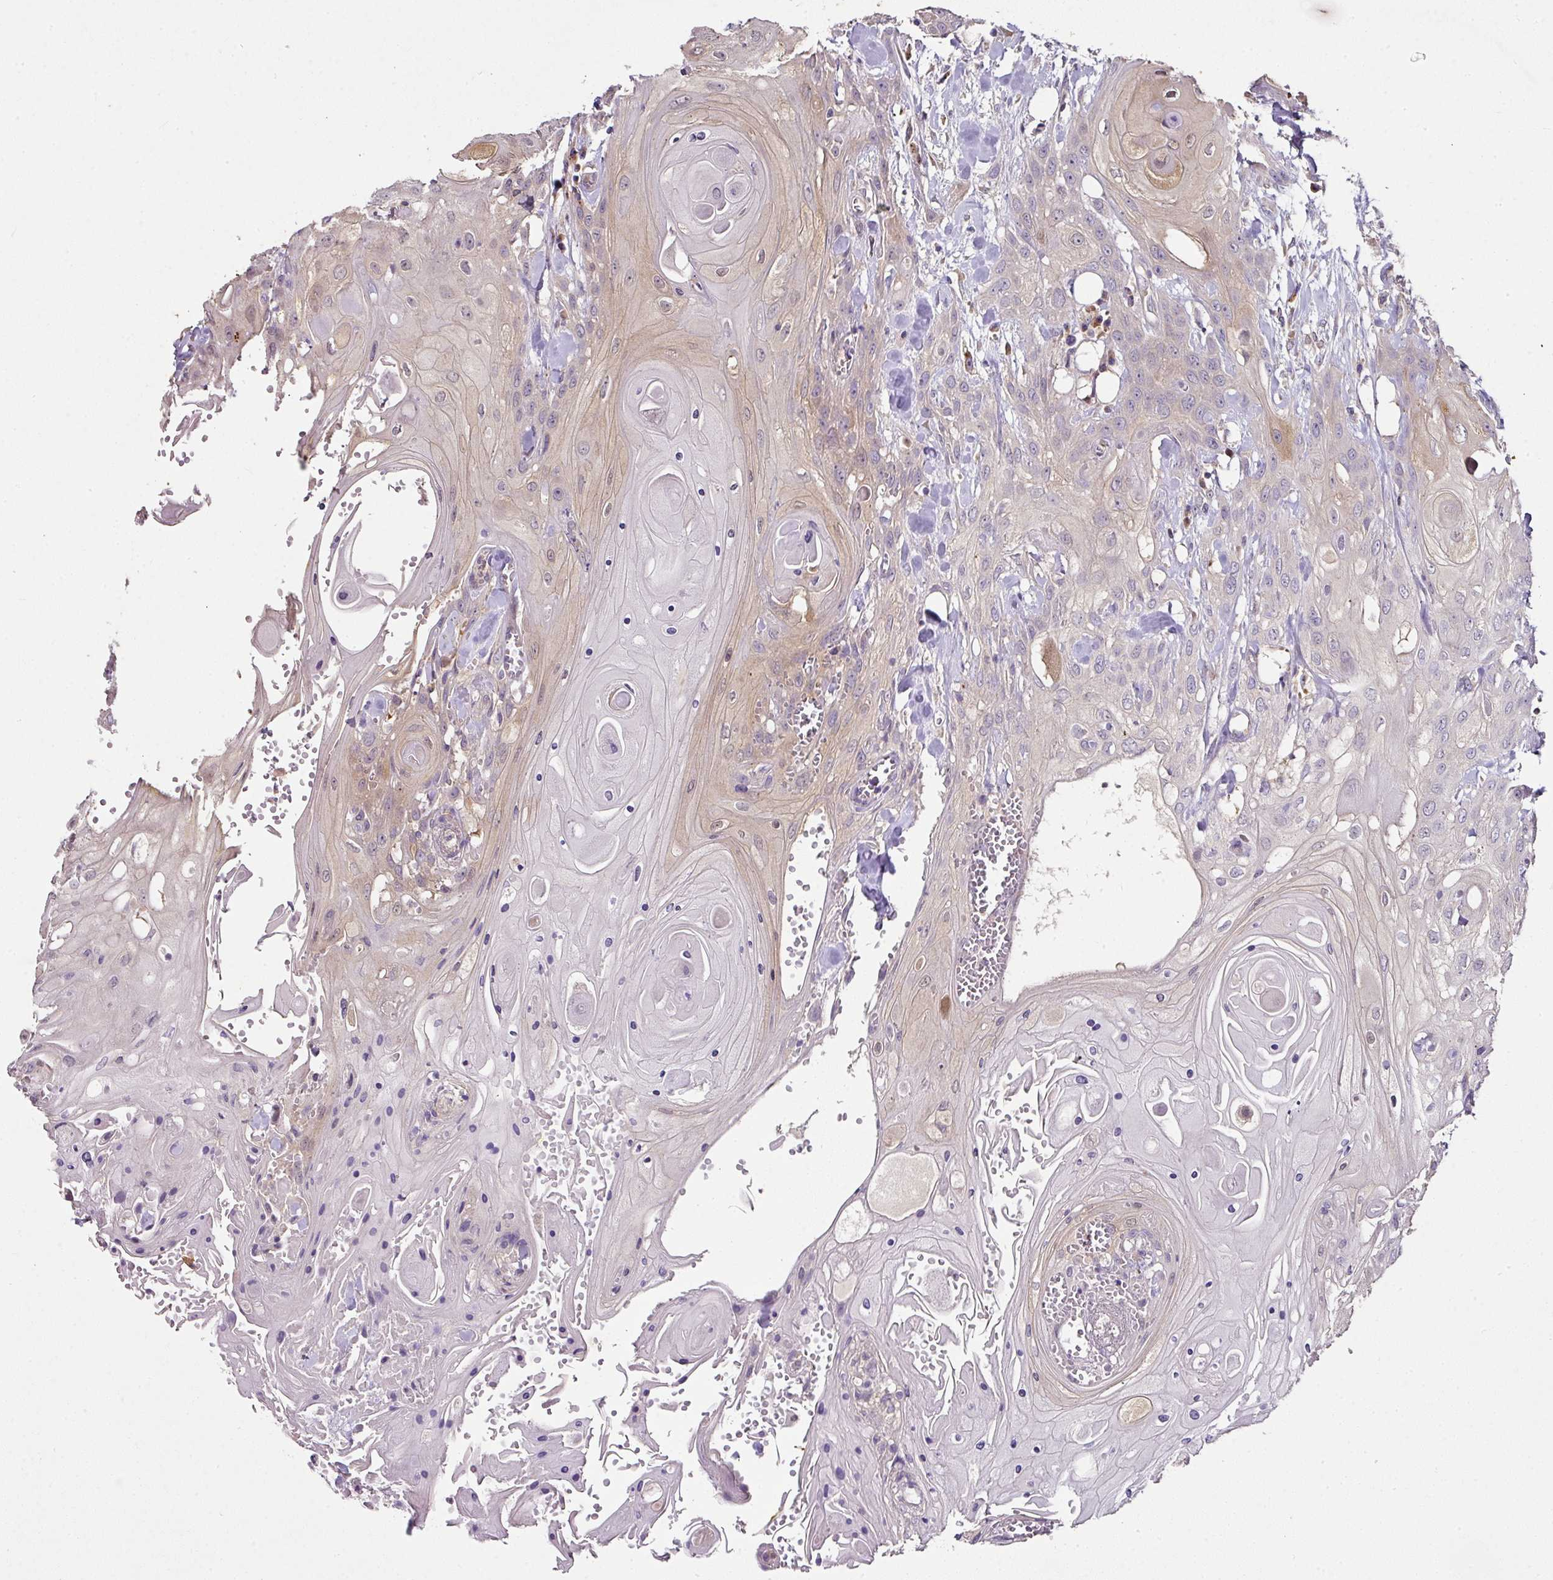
{"staining": {"intensity": "weak", "quantity": "<25%", "location": "cytoplasmic/membranous"}, "tissue": "head and neck cancer", "cell_type": "Tumor cells", "image_type": "cancer", "snomed": [{"axis": "morphology", "description": "Squamous cell carcinoma, NOS"}, {"axis": "topography", "description": "Head-Neck"}], "caption": "IHC image of human head and neck cancer (squamous cell carcinoma) stained for a protein (brown), which exhibits no staining in tumor cells.", "gene": "SKIC2", "patient": {"sex": "female", "age": 43}}